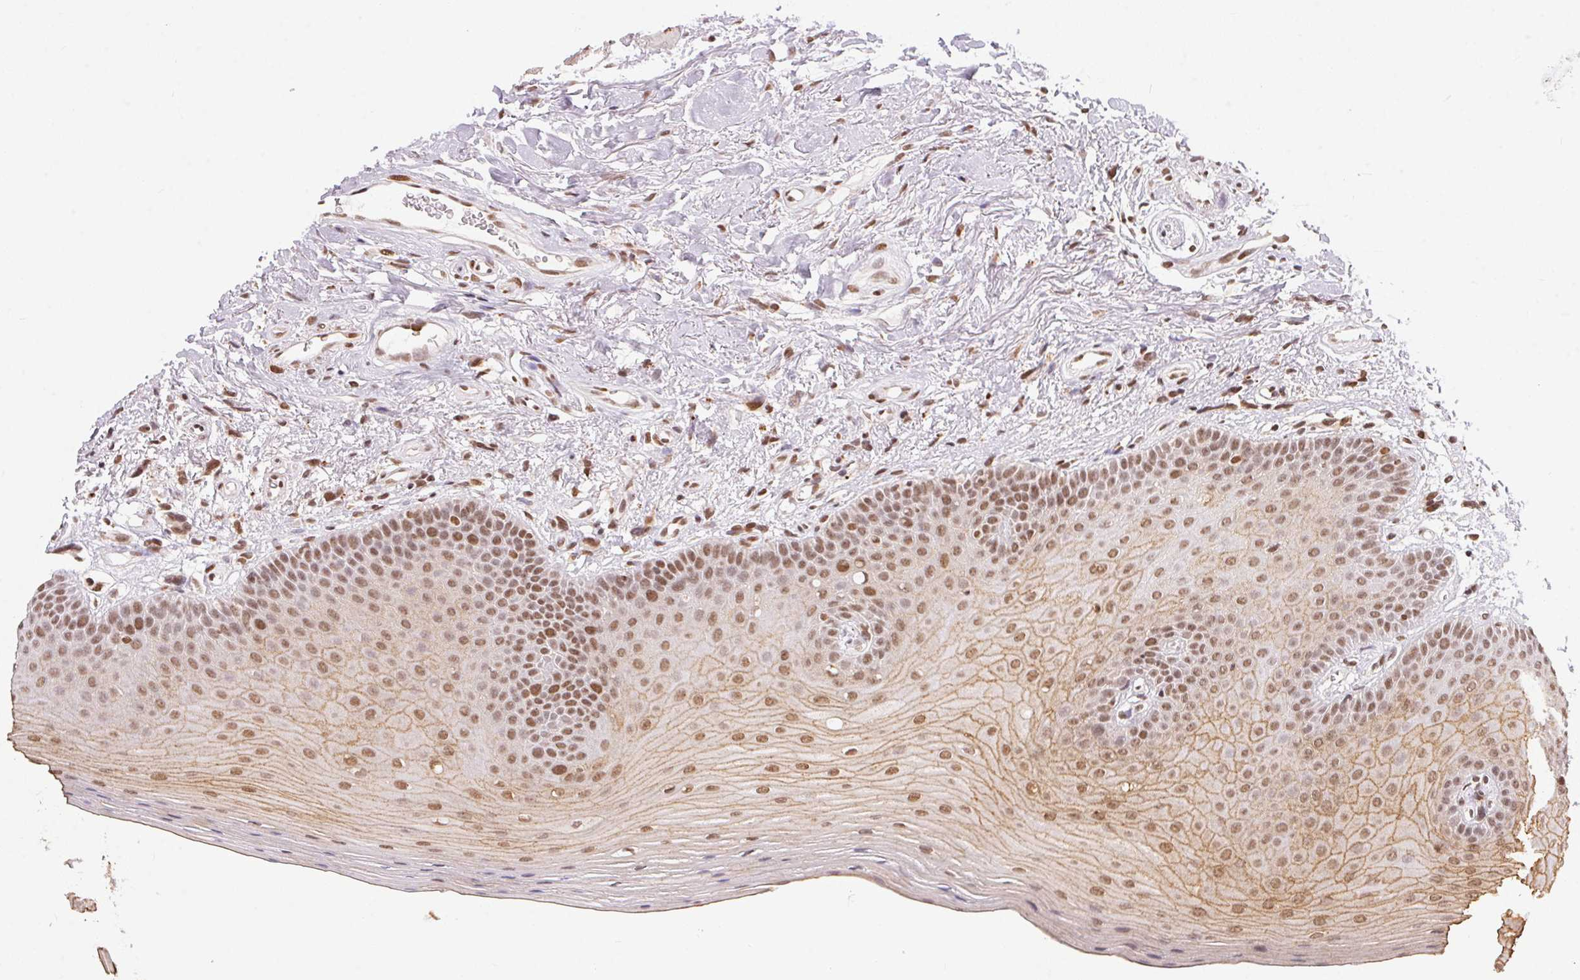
{"staining": {"intensity": "moderate", "quantity": ">75%", "location": "cytoplasmic/membranous,nuclear"}, "tissue": "oral mucosa", "cell_type": "Squamous epithelial cells", "image_type": "normal", "snomed": [{"axis": "morphology", "description": "Normal tissue, NOS"}, {"axis": "morphology", "description": "Normal morphology"}, {"axis": "topography", "description": "Oral tissue"}], "caption": "A photomicrograph showing moderate cytoplasmic/membranous,nuclear positivity in about >75% of squamous epithelial cells in unremarkable oral mucosa, as visualized by brown immunohistochemical staining.", "gene": "NFE2L1", "patient": {"sex": "female", "age": 76}}